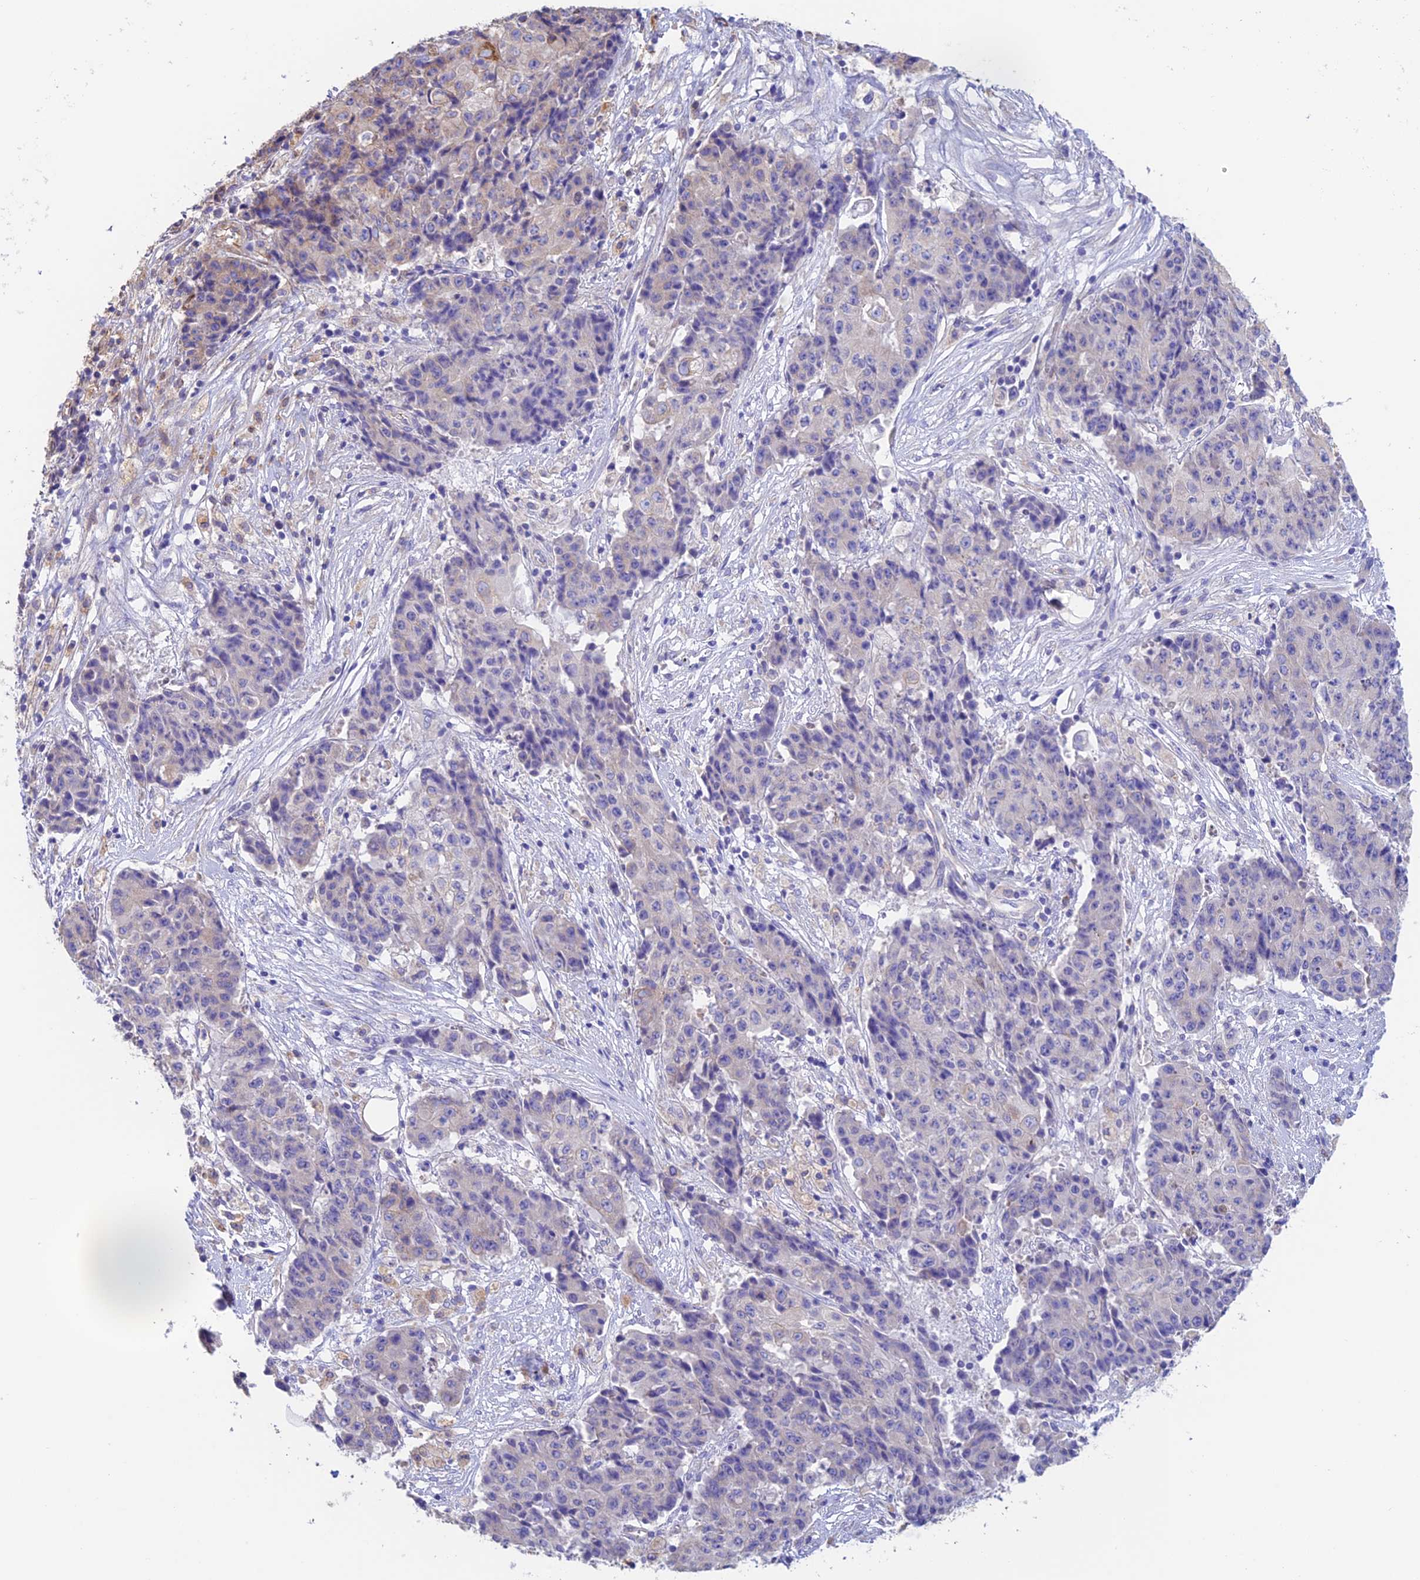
{"staining": {"intensity": "weak", "quantity": "<25%", "location": "cytoplasmic/membranous"}, "tissue": "ovarian cancer", "cell_type": "Tumor cells", "image_type": "cancer", "snomed": [{"axis": "morphology", "description": "Carcinoma, endometroid"}, {"axis": "topography", "description": "Ovary"}], "caption": "An image of ovarian endometroid carcinoma stained for a protein demonstrates no brown staining in tumor cells.", "gene": "EMC3", "patient": {"sex": "female", "age": 42}}